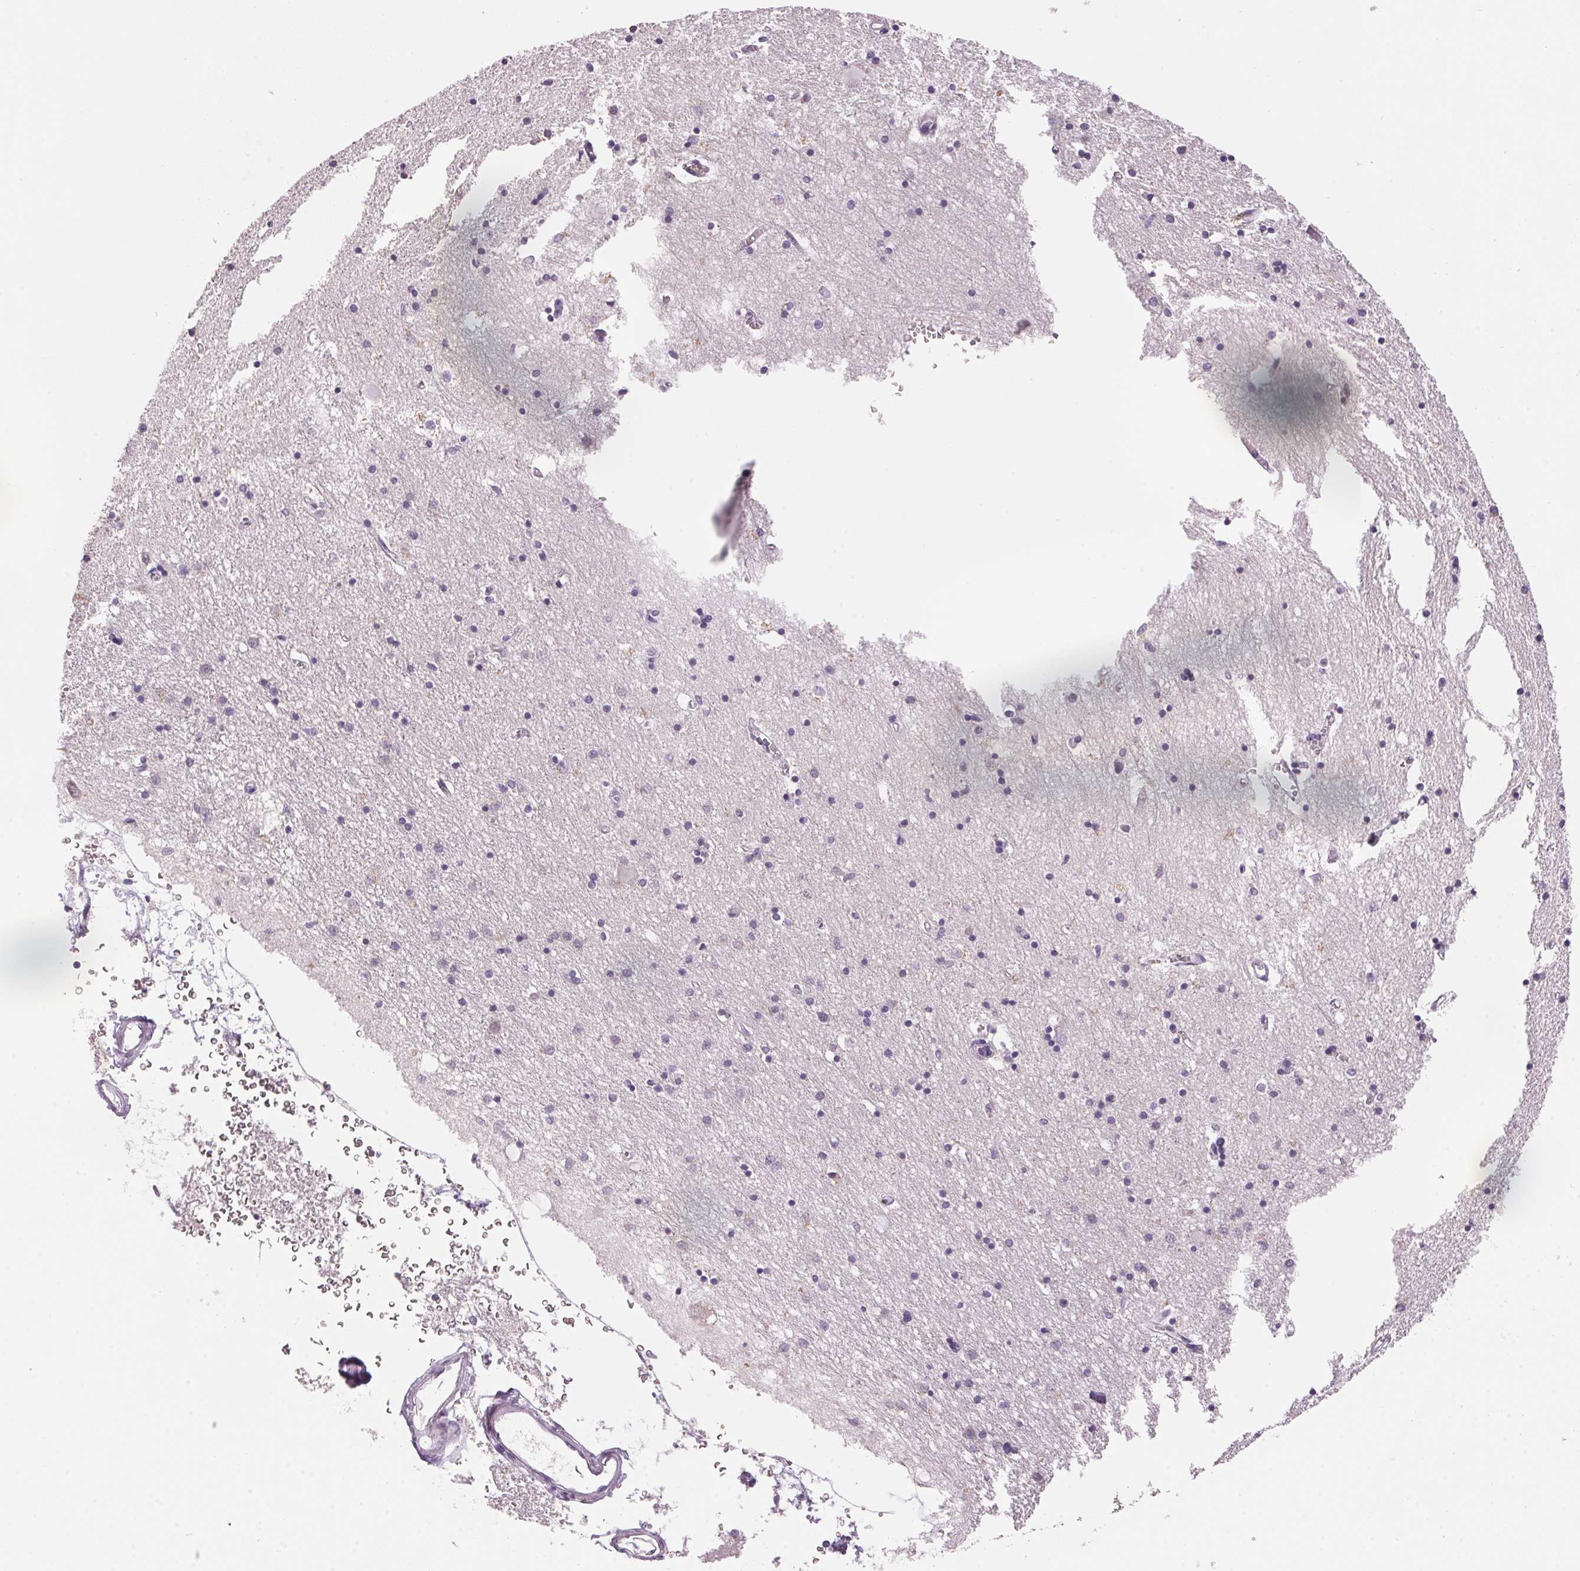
{"staining": {"intensity": "negative", "quantity": "none", "location": "none"}, "tissue": "hippocampus", "cell_type": "Glial cells", "image_type": "normal", "snomed": [{"axis": "morphology", "description": "Normal tissue, NOS"}, {"axis": "topography", "description": "Lateral ventricle wall"}, {"axis": "topography", "description": "Hippocampus"}], "caption": "Glial cells show no significant expression in benign hippocampus.", "gene": "LYZL6", "patient": {"sex": "female", "age": 63}}